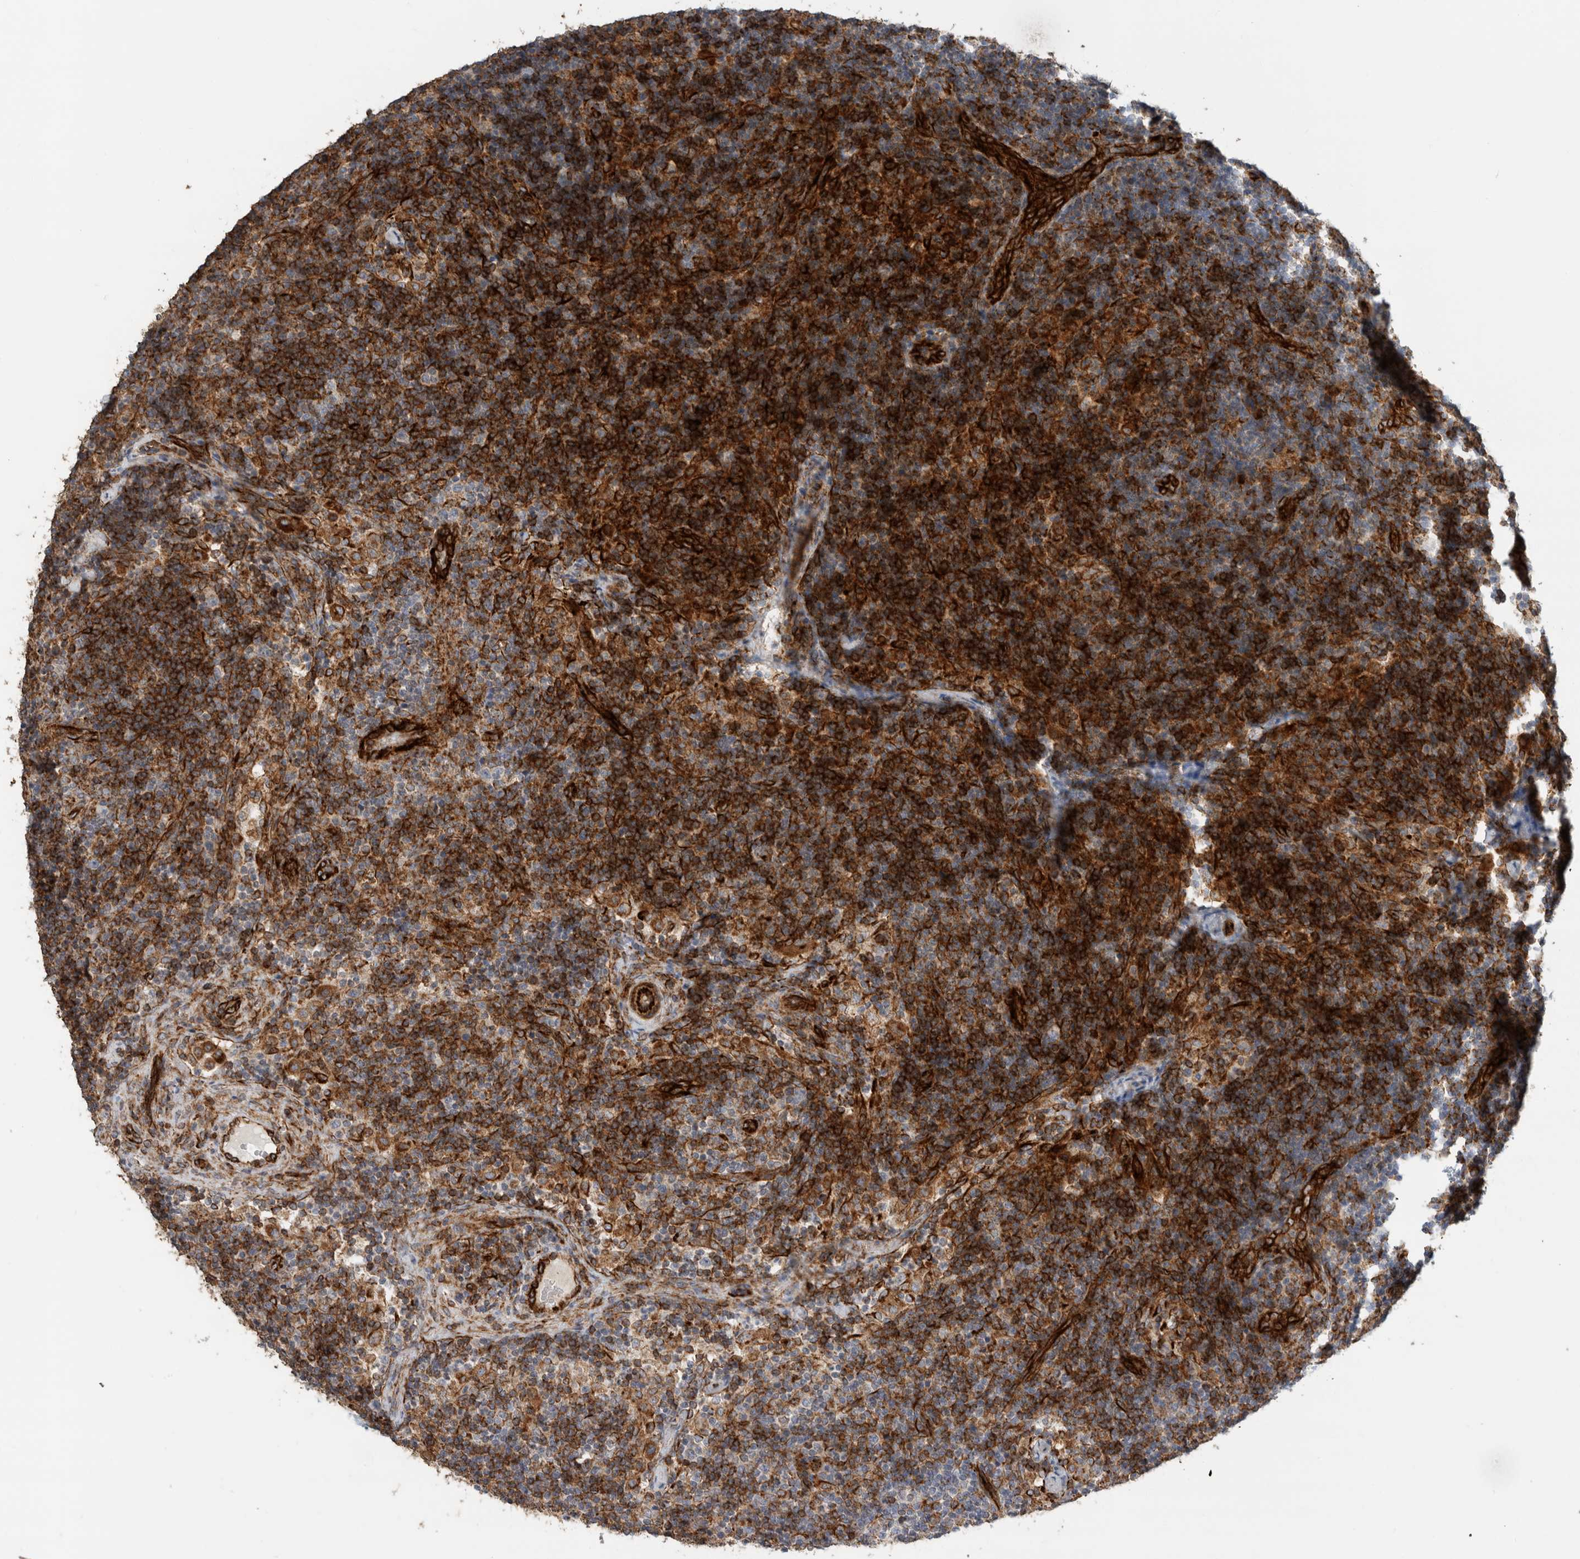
{"staining": {"intensity": "moderate", "quantity": "<25%", "location": "cytoplasmic/membranous"}, "tissue": "lymph node", "cell_type": "Germinal center cells", "image_type": "normal", "snomed": [{"axis": "morphology", "description": "Normal tissue, NOS"}, {"axis": "topography", "description": "Lymph node"}], "caption": "Germinal center cells display low levels of moderate cytoplasmic/membranous positivity in approximately <25% of cells in unremarkable lymph node. (DAB IHC, brown staining for protein, blue staining for nuclei).", "gene": "LY86", "patient": {"sex": "female", "age": 22}}